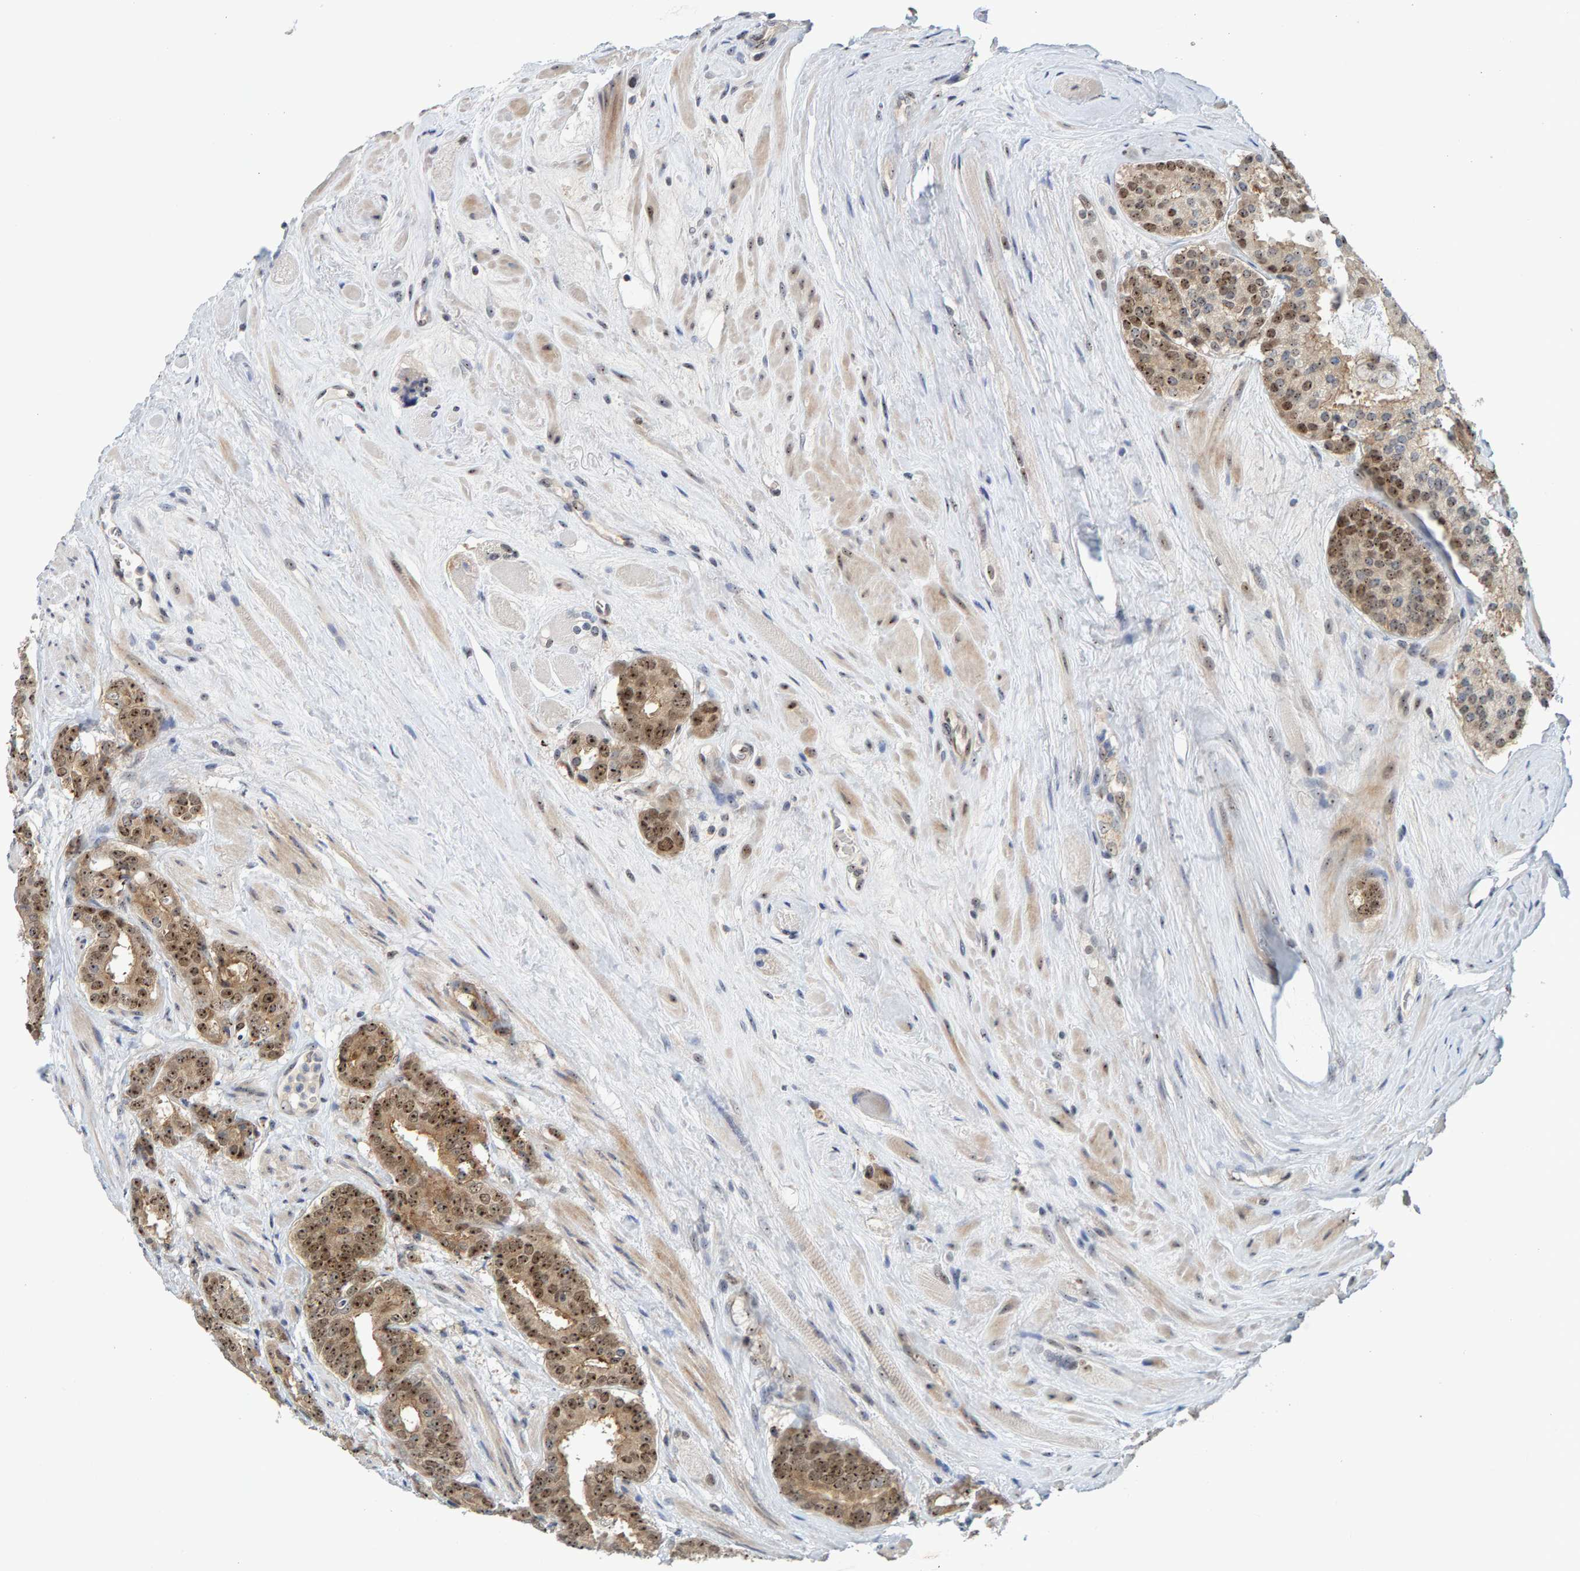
{"staining": {"intensity": "moderate", "quantity": ">75%", "location": "cytoplasmic/membranous,nuclear"}, "tissue": "prostate cancer", "cell_type": "Tumor cells", "image_type": "cancer", "snomed": [{"axis": "morphology", "description": "Adenocarcinoma, Low grade"}, {"axis": "topography", "description": "Prostate"}], "caption": "Protein staining by immunohistochemistry exhibits moderate cytoplasmic/membranous and nuclear positivity in approximately >75% of tumor cells in prostate cancer (adenocarcinoma (low-grade)).", "gene": "POLR1E", "patient": {"sex": "male", "age": 69}}